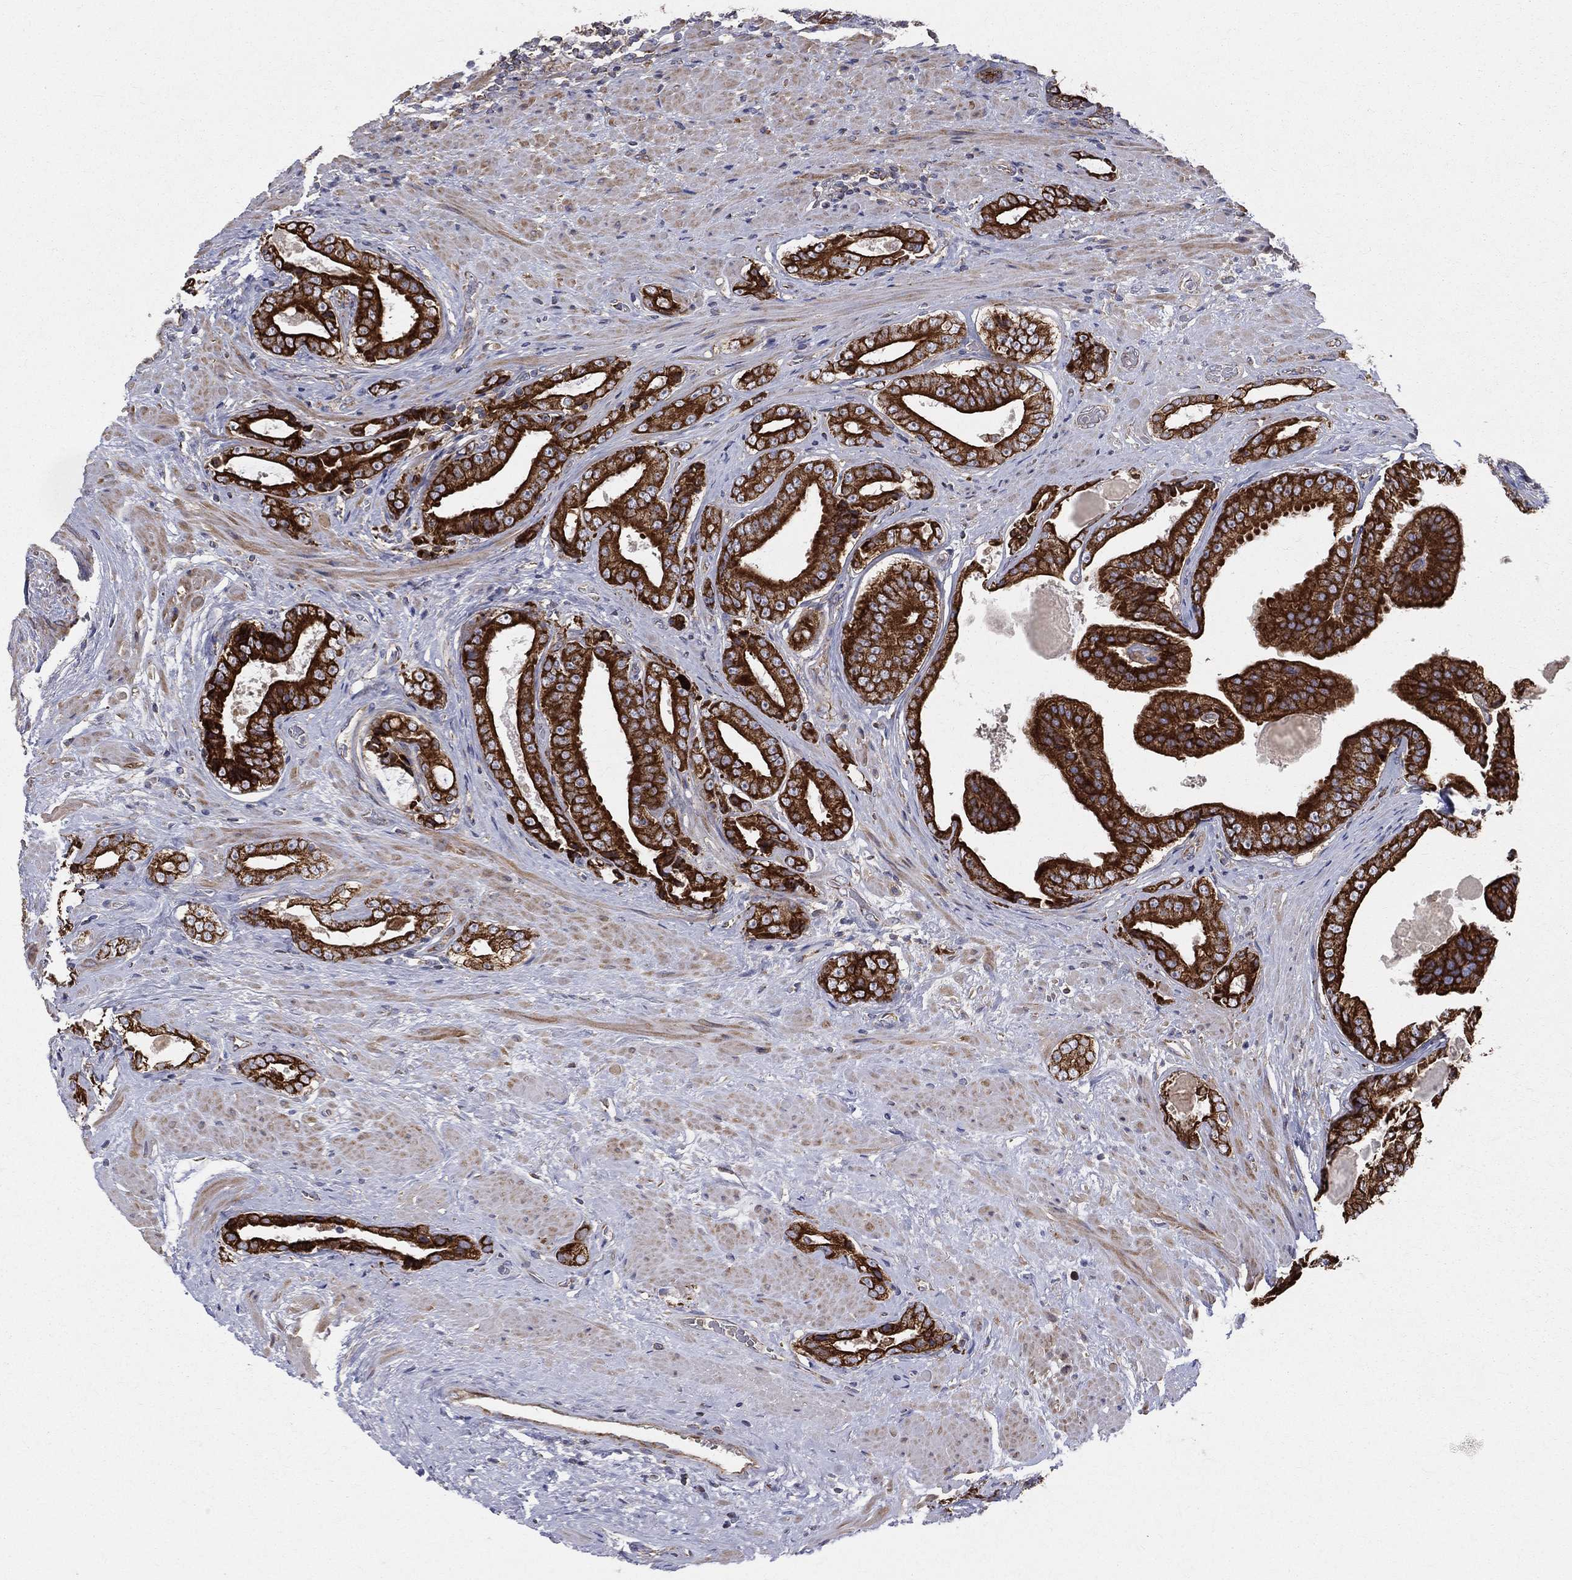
{"staining": {"intensity": "strong", "quantity": ">75%", "location": "cytoplasmic/membranous"}, "tissue": "prostate cancer", "cell_type": "Tumor cells", "image_type": "cancer", "snomed": [{"axis": "morphology", "description": "Adenocarcinoma, Low grade"}, {"axis": "topography", "description": "Prostate and seminal vesicle, NOS"}], "caption": "There is high levels of strong cytoplasmic/membranous staining in tumor cells of prostate cancer (low-grade adenocarcinoma), as demonstrated by immunohistochemical staining (brown color).", "gene": "MIX23", "patient": {"sex": "male", "age": 61}}